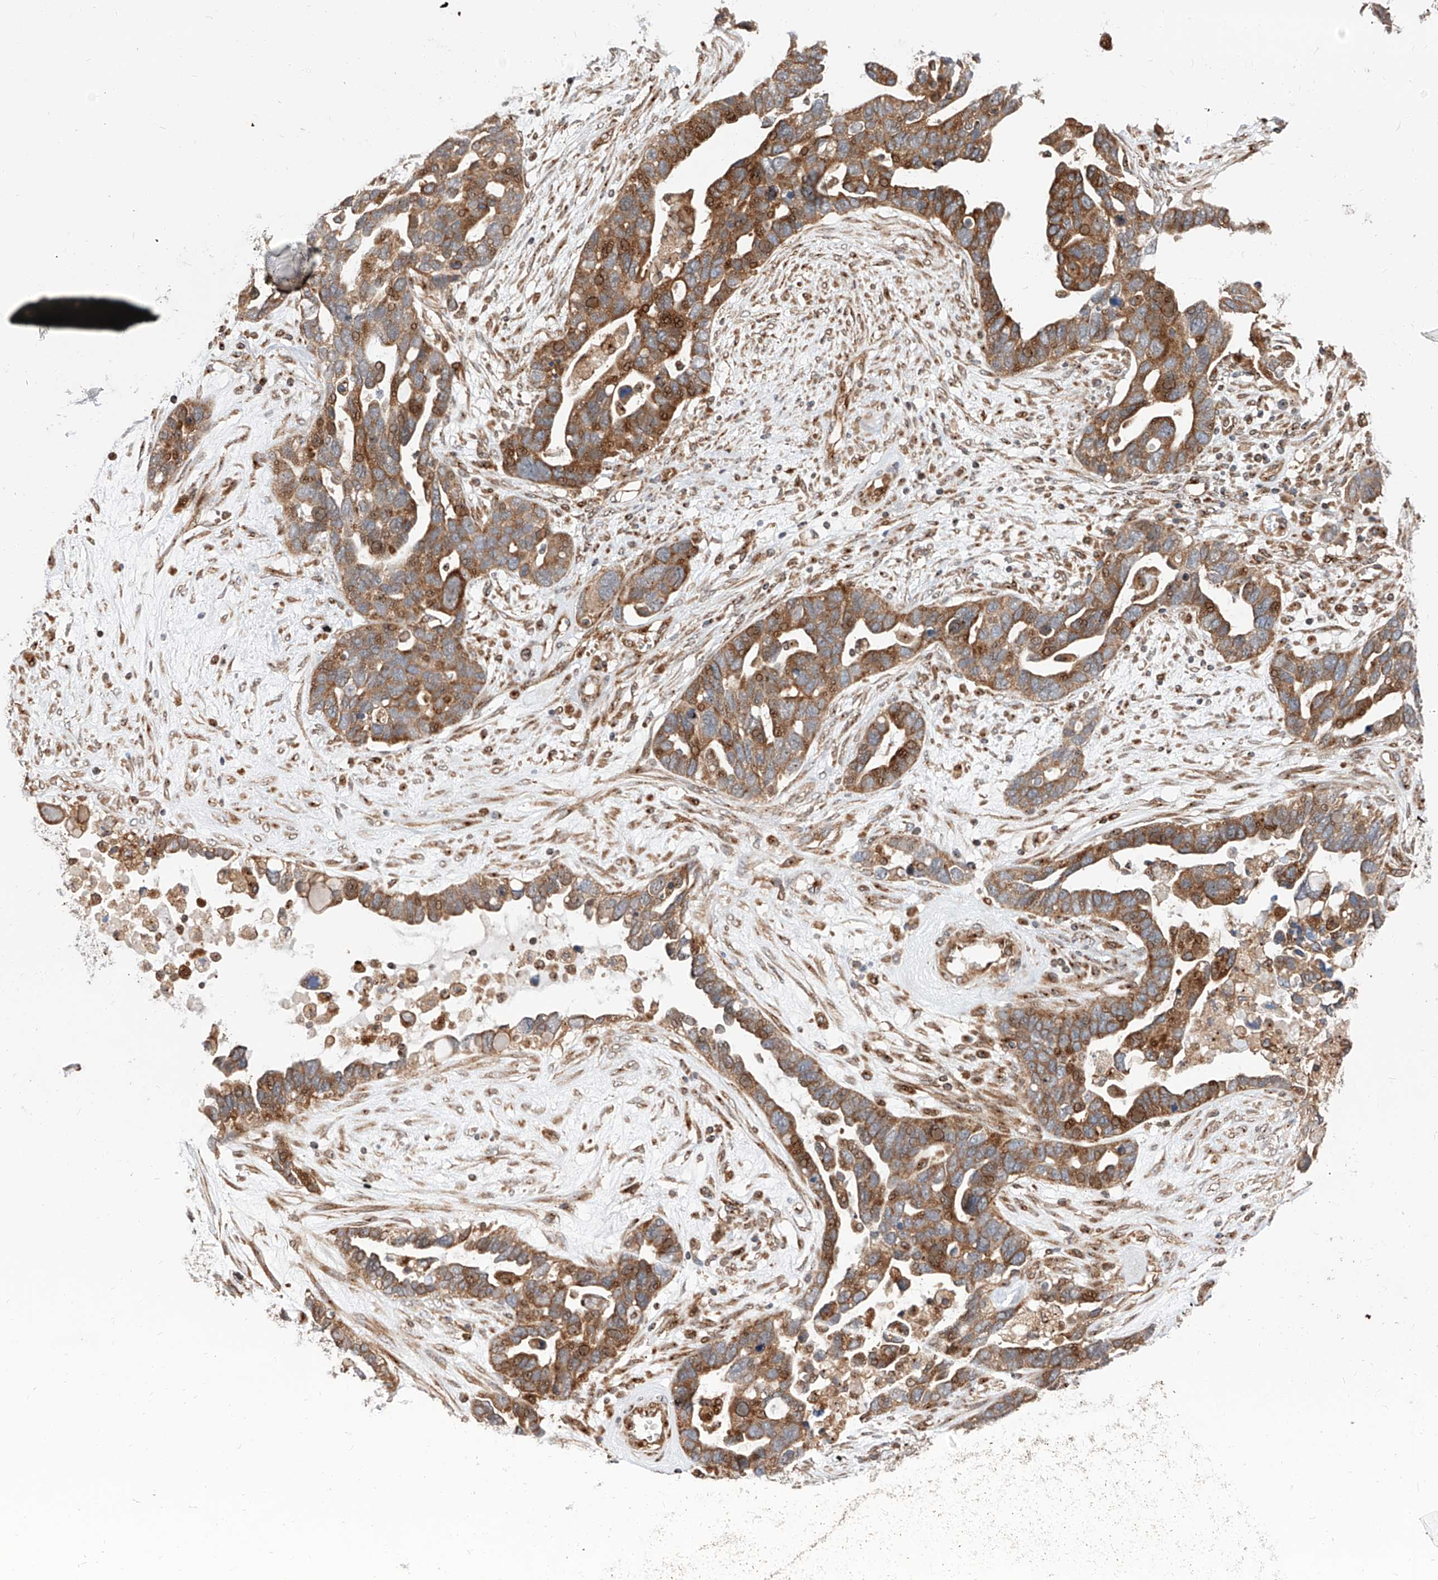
{"staining": {"intensity": "moderate", "quantity": ">75%", "location": "cytoplasmic/membranous"}, "tissue": "ovarian cancer", "cell_type": "Tumor cells", "image_type": "cancer", "snomed": [{"axis": "morphology", "description": "Cystadenocarcinoma, serous, NOS"}, {"axis": "topography", "description": "Ovary"}], "caption": "This image displays immunohistochemistry staining of human serous cystadenocarcinoma (ovarian), with medium moderate cytoplasmic/membranous staining in about >75% of tumor cells.", "gene": "ISCA2", "patient": {"sex": "female", "age": 54}}